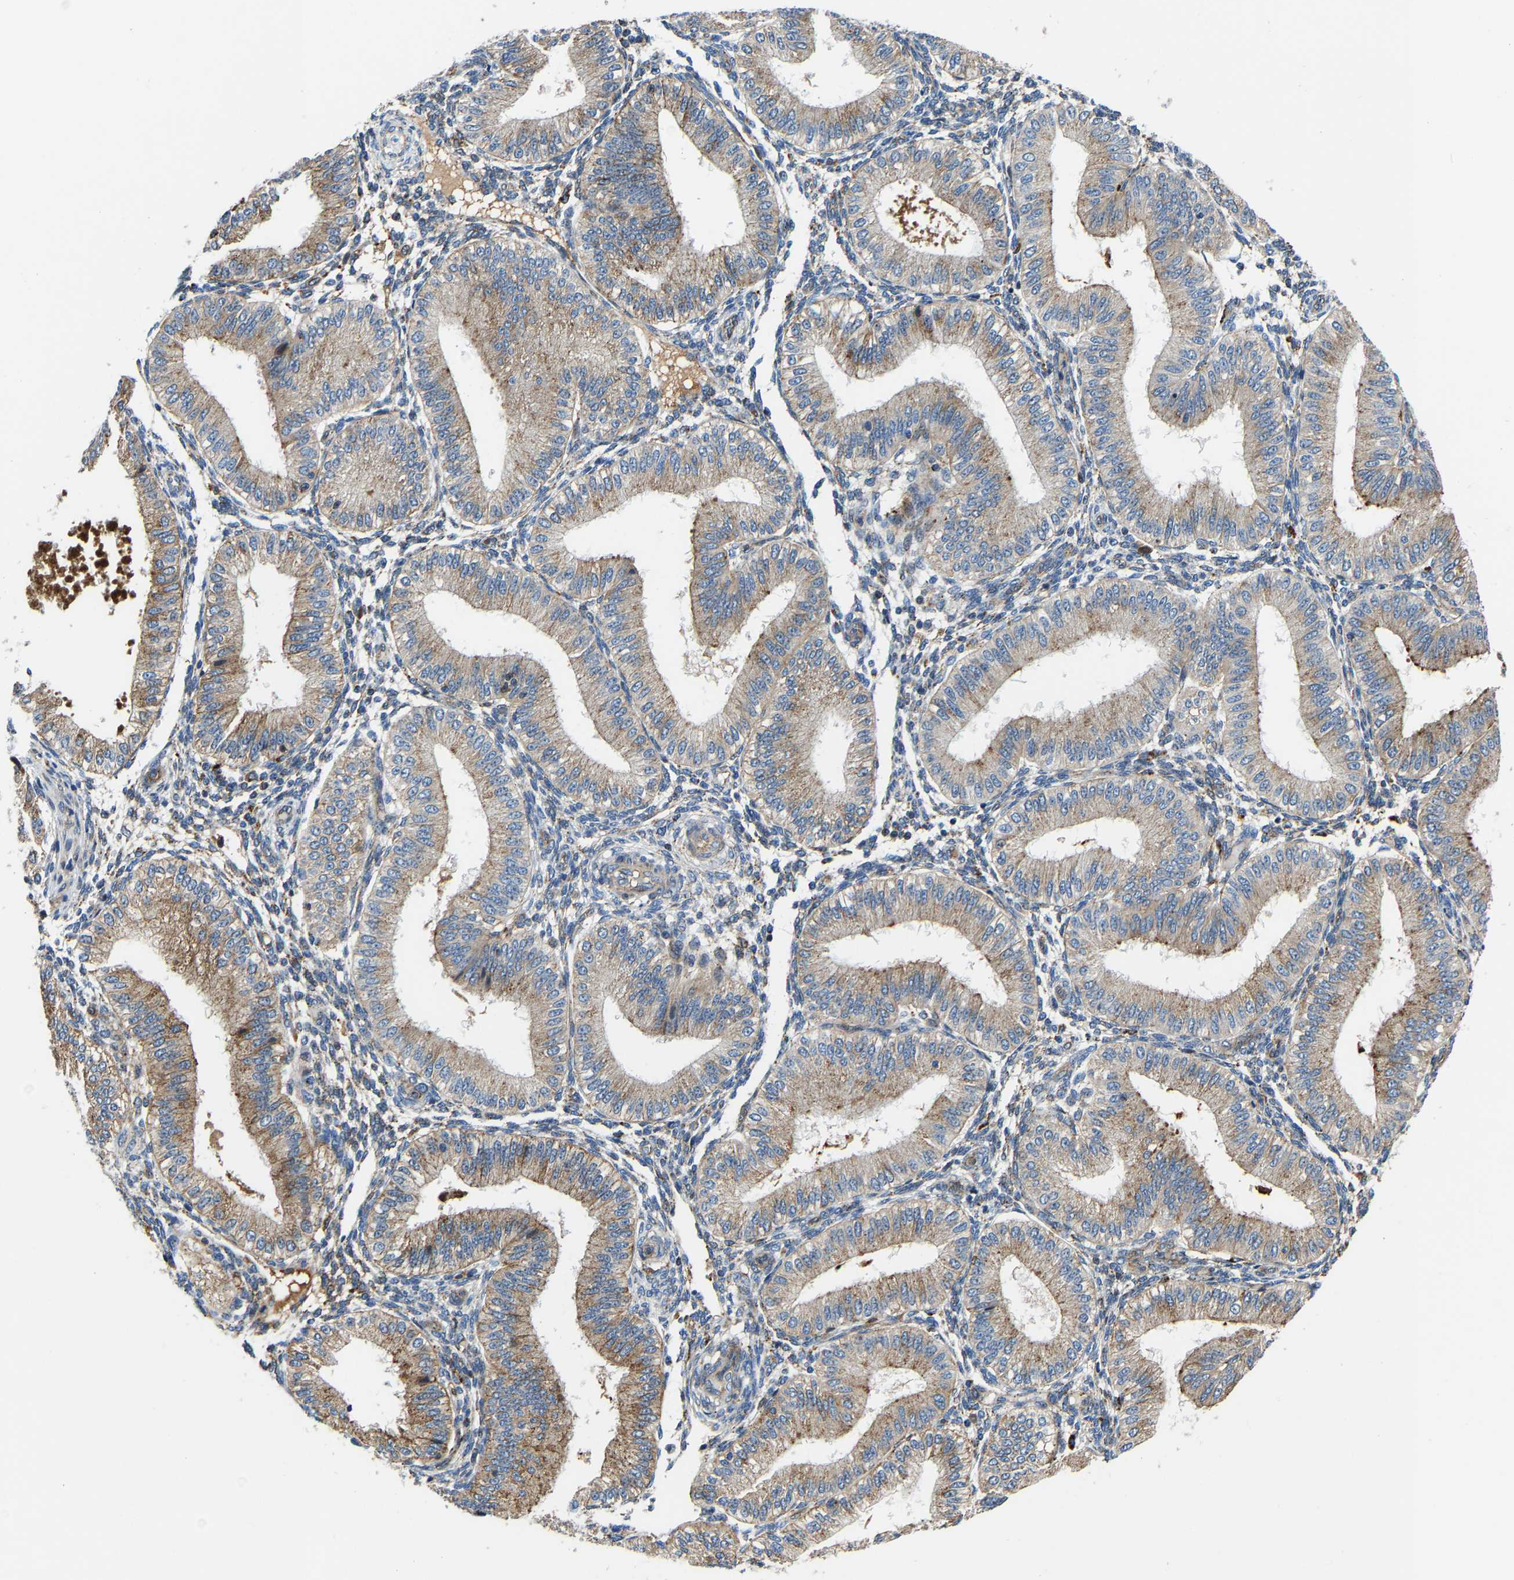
{"staining": {"intensity": "weak", "quantity": "<25%", "location": "cytoplasmic/membranous"}, "tissue": "endometrium", "cell_type": "Cells in endometrial stroma", "image_type": "normal", "snomed": [{"axis": "morphology", "description": "Normal tissue, NOS"}, {"axis": "topography", "description": "Endometrium"}], "caption": "High magnification brightfield microscopy of normal endometrium stained with DAB (brown) and counterstained with hematoxylin (blue): cells in endometrial stroma show no significant positivity.", "gene": "DPP7", "patient": {"sex": "female", "age": 39}}